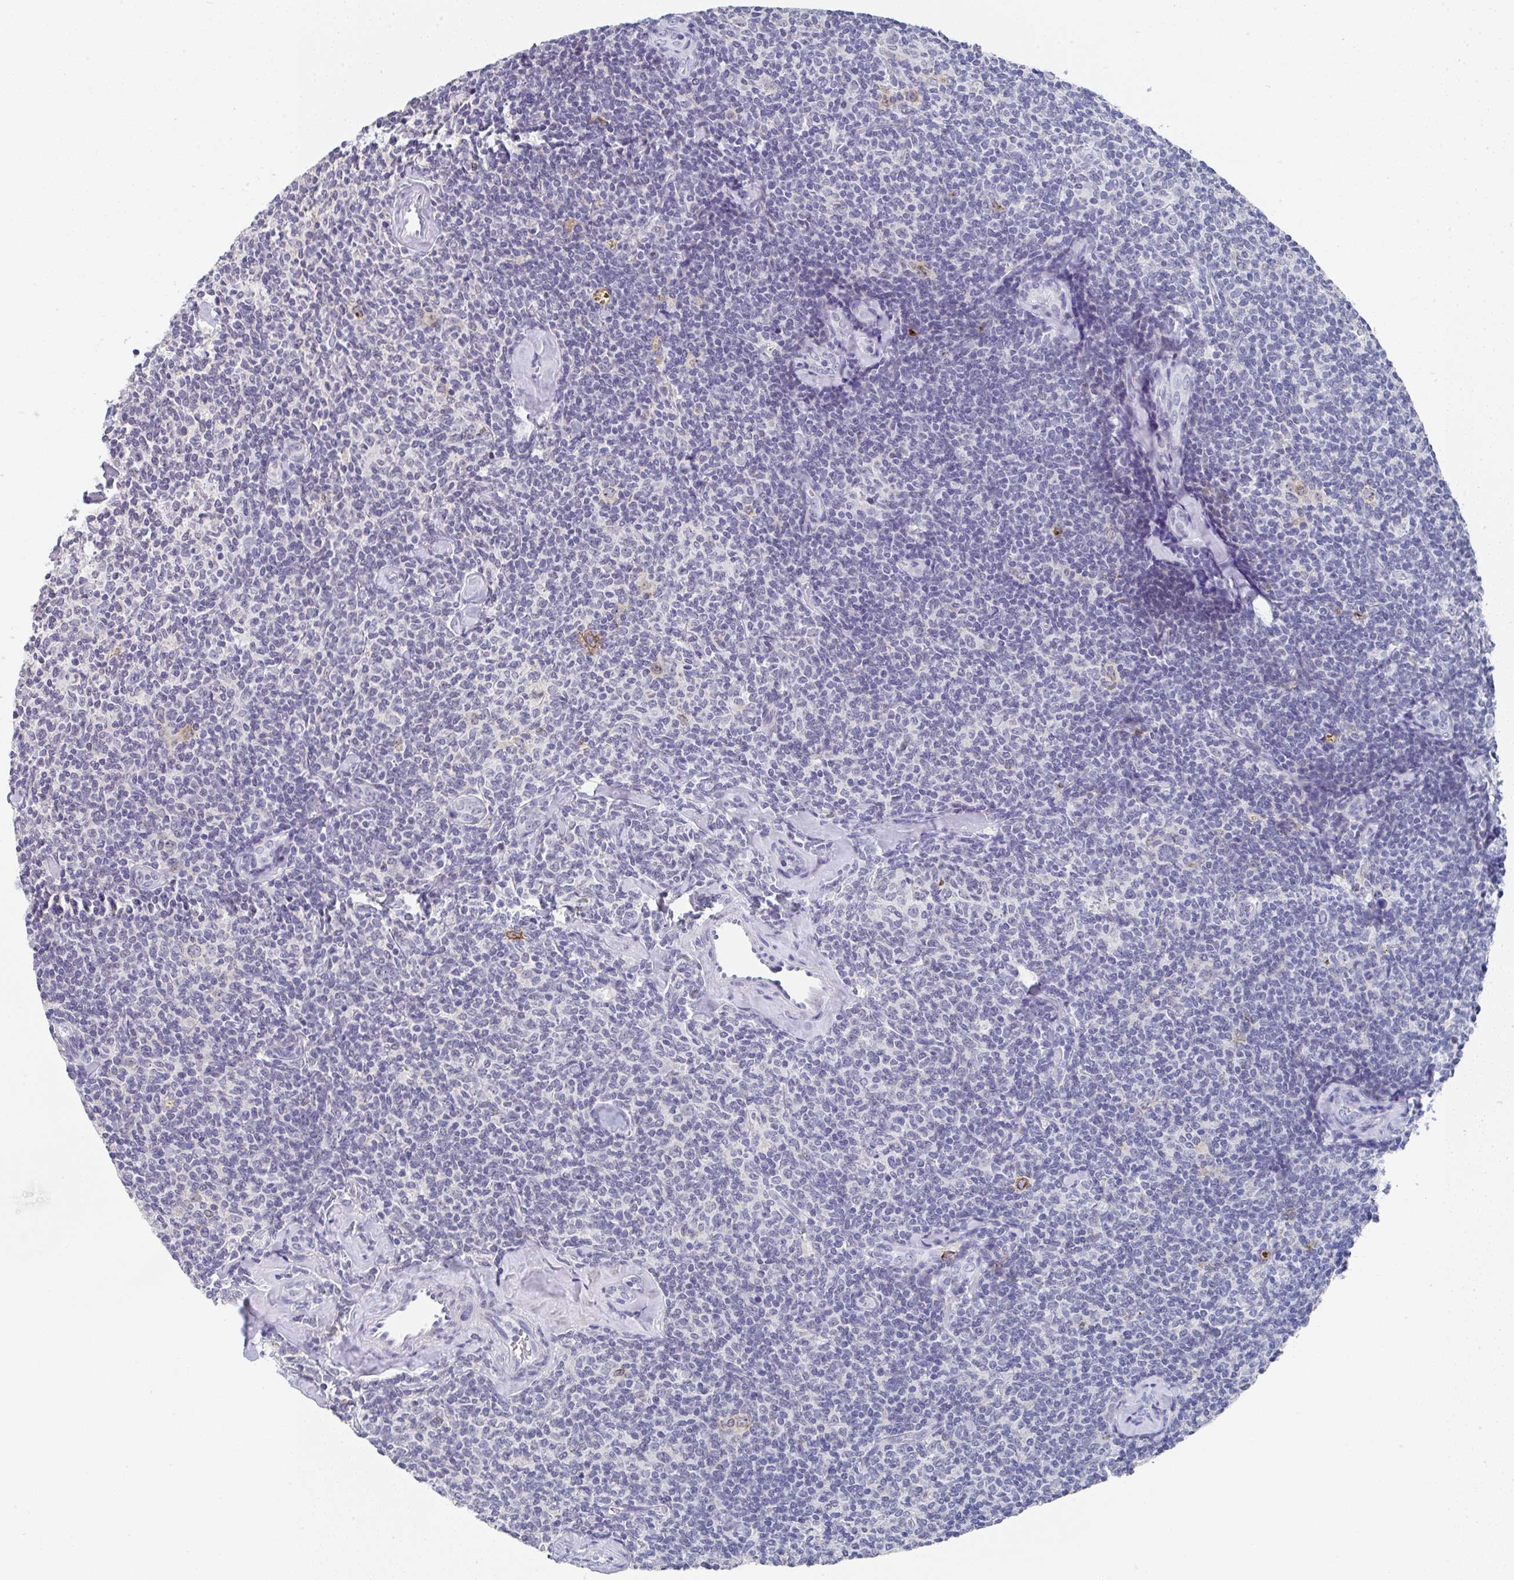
{"staining": {"intensity": "negative", "quantity": "none", "location": "none"}, "tissue": "lymphoma", "cell_type": "Tumor cells", "image_type": "cancer", "snomed": [{"axis": "morphology", "description": "Malignant lymphoma, non-Hodgkin's type, Low grade"}, {"axis": "topography", "description": "Lymph node"}], "caption": "Tumor cells are negative for brown protein staining in lymphoma.", "gene": "TNFRSF8", "patient": {"sex": "female", "age": 56}}